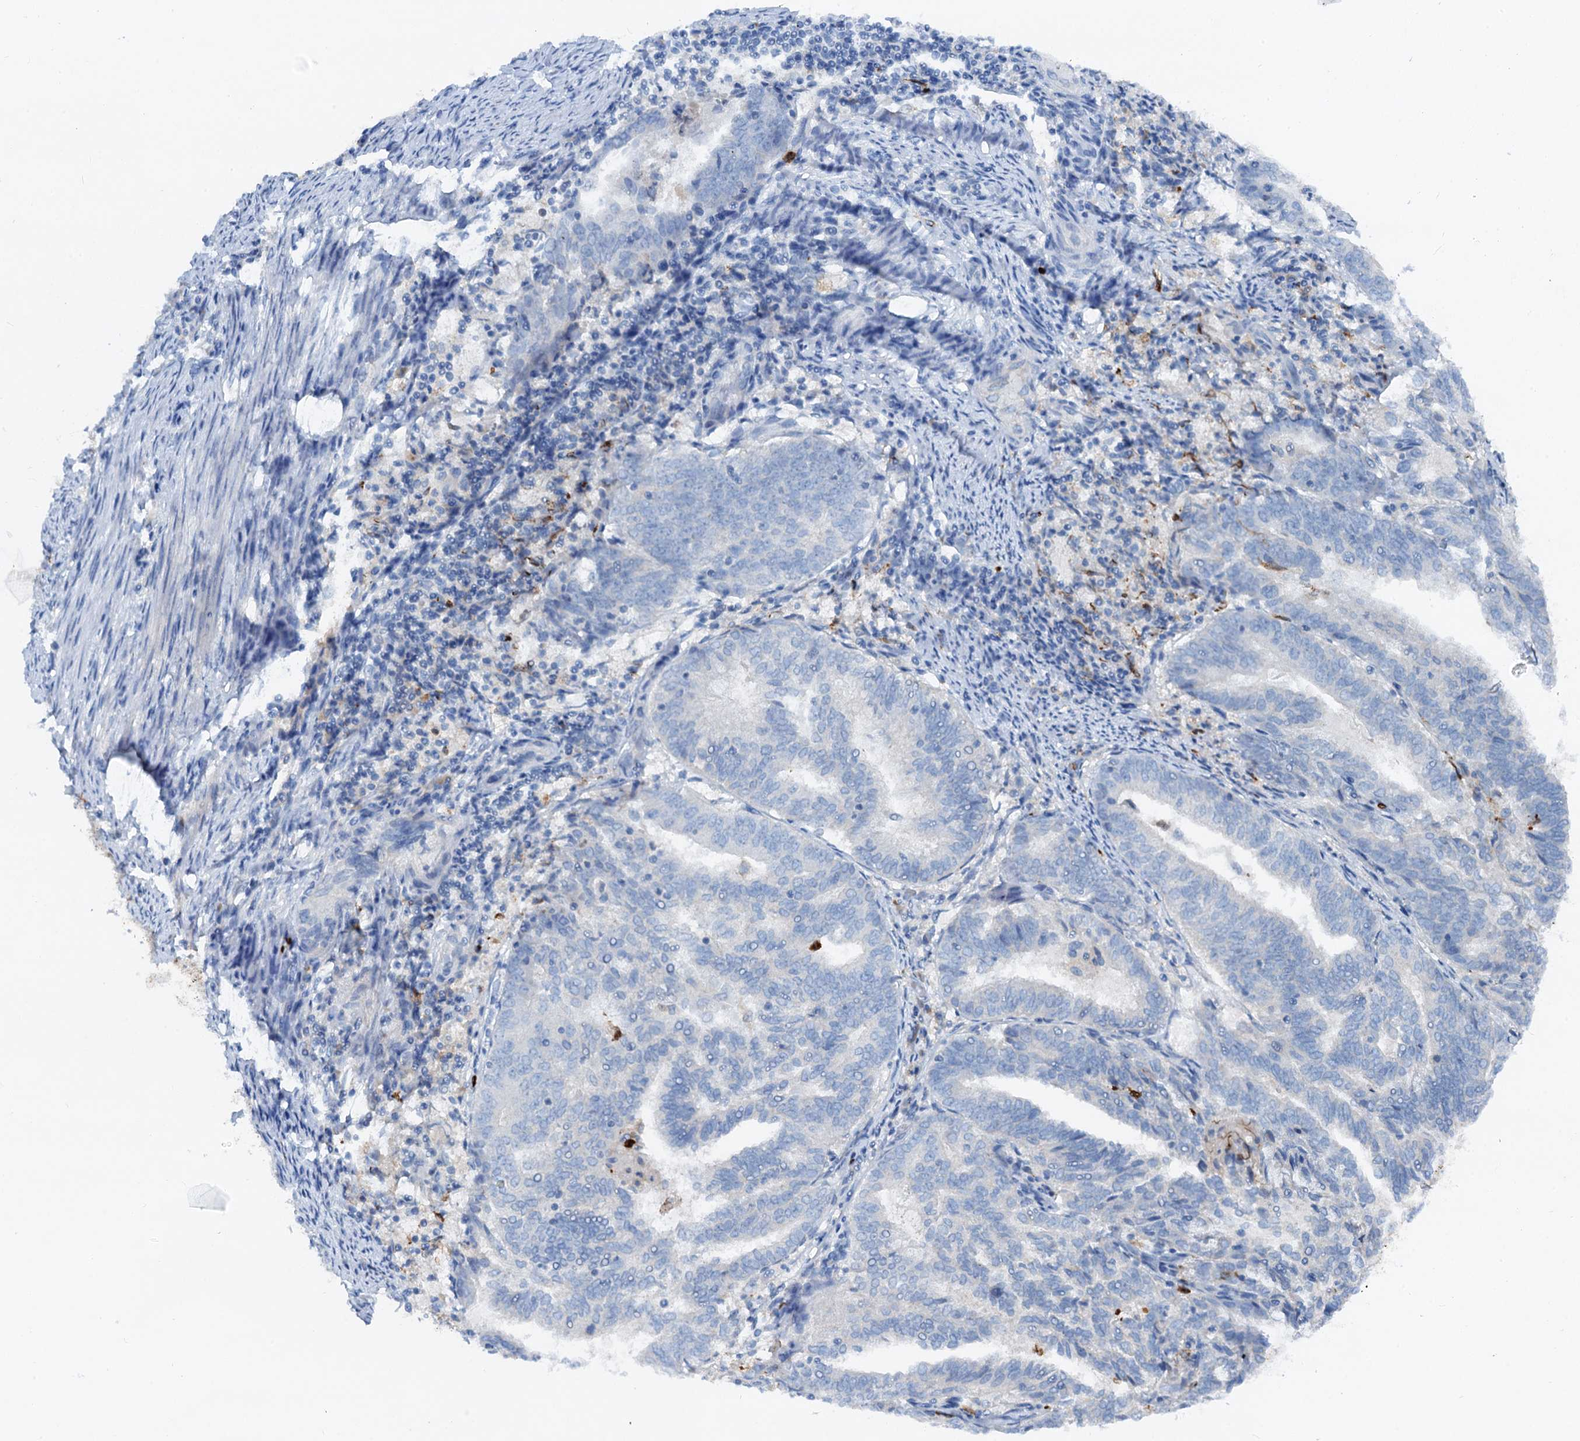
{"staining": {"intensity": "negative", "quantity": "none", "location": "none"}, "tissue": "endometrial cancer", "cell_type": "Tumor cells", "image_type": "cancer", "snomed": [{"axis": "morphology", "description": "Adenocarcinoma, NOS"}, {"axis": "topography", "description": "Endometrium"}], "caption": "The image demonstrates no significant positivity in tumor cells of endometrial cancer (adenocarcinoma). (DAB immunohistochemistry with hematoxylin counter stain).", "gene": "OTOA", "patient": {"sex": "female", "age": 80}}